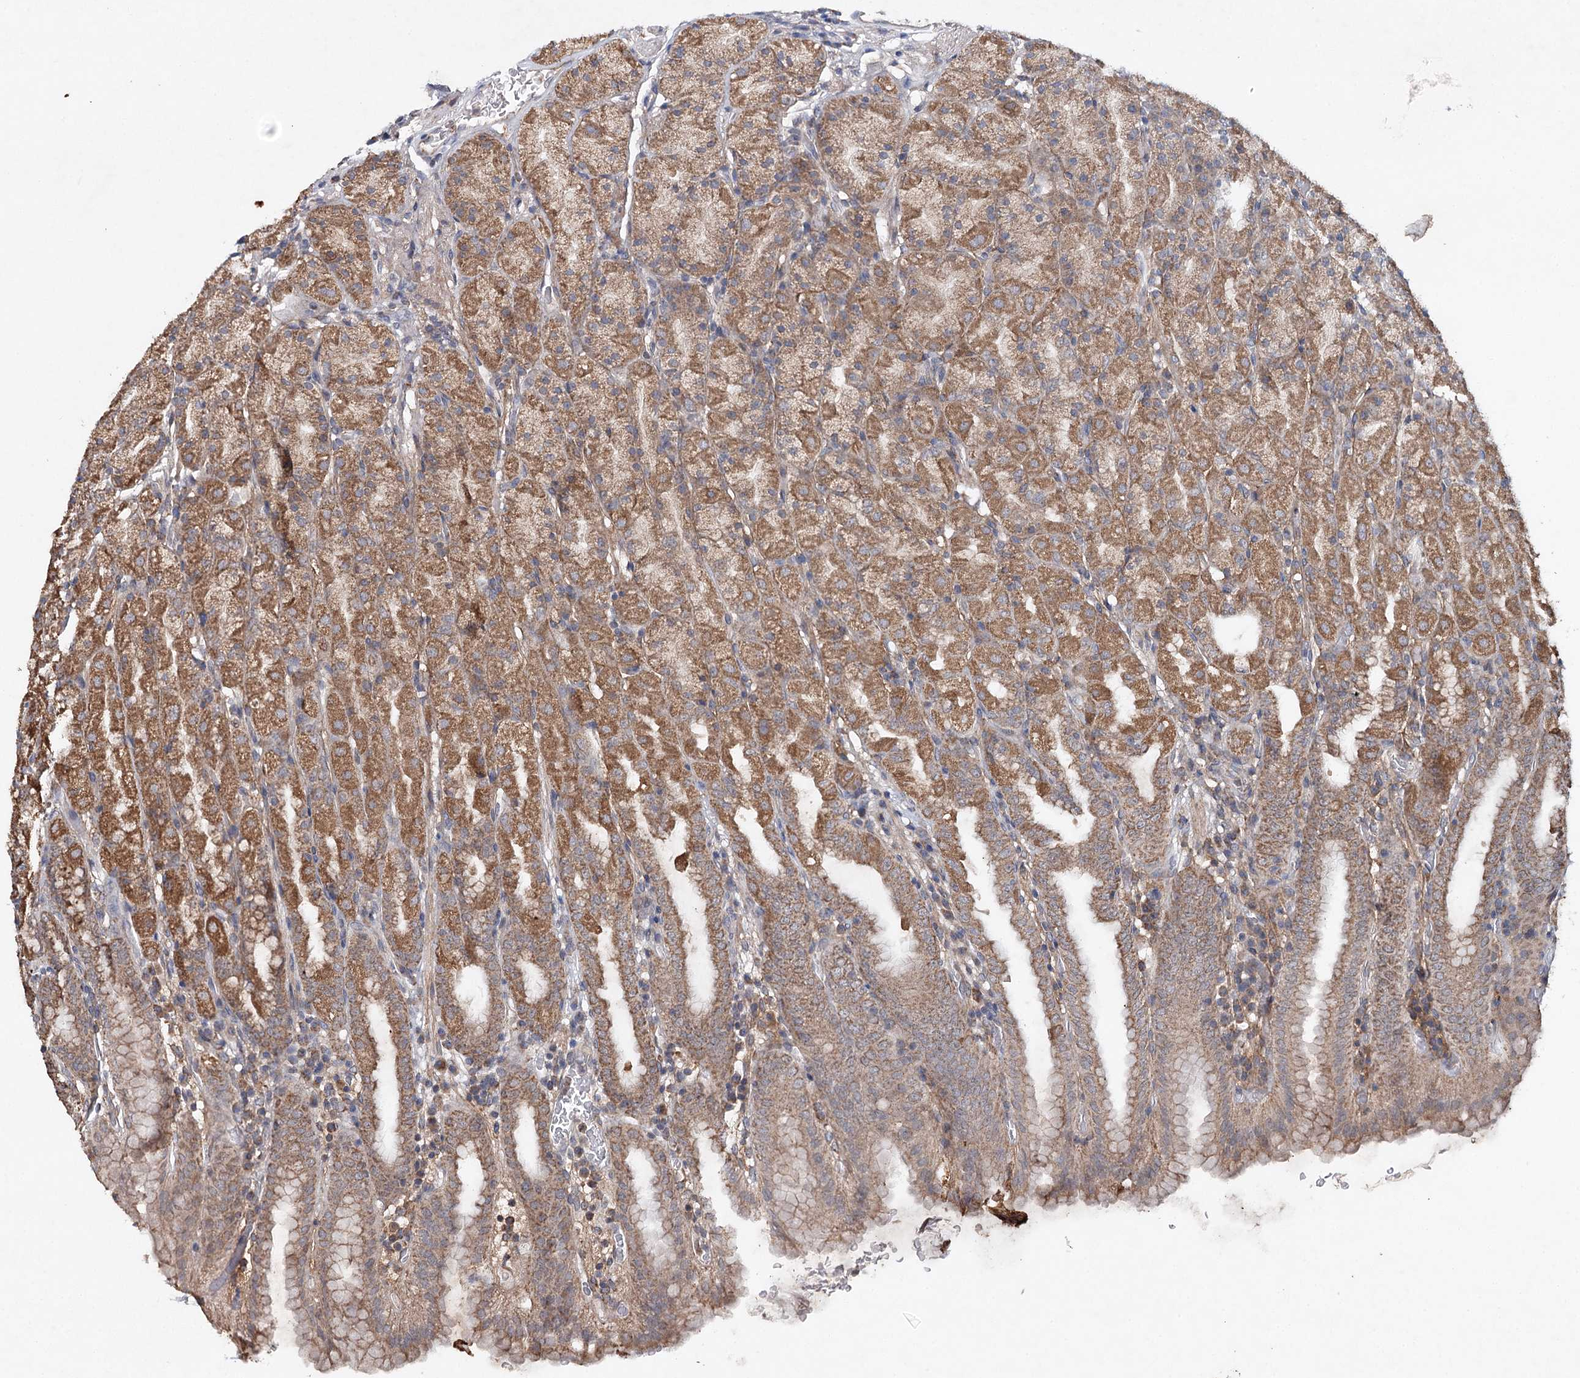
{"staining": {"intensity": "moderate", "quantity": ">75%", "location": "cytoplasmic/membranous"}, "tissue": "stomach", "cell_type": "Glandular cells", "image_type": "normal", "snomed": [{"axis": "morphology", "description": "Normal tissue, NOS"}, {"axis": "topography", "description": "Stomach, upper"}], "caption": "An image of human stomach stained for a protein displays moderate cytoplasmic/membranous brown staining in glandular cells. (DAB = brown stain, brightfield microscopy at high magnification).", "gene": "PIK3CB", "patient": {"sex": "male", "age": 68}}